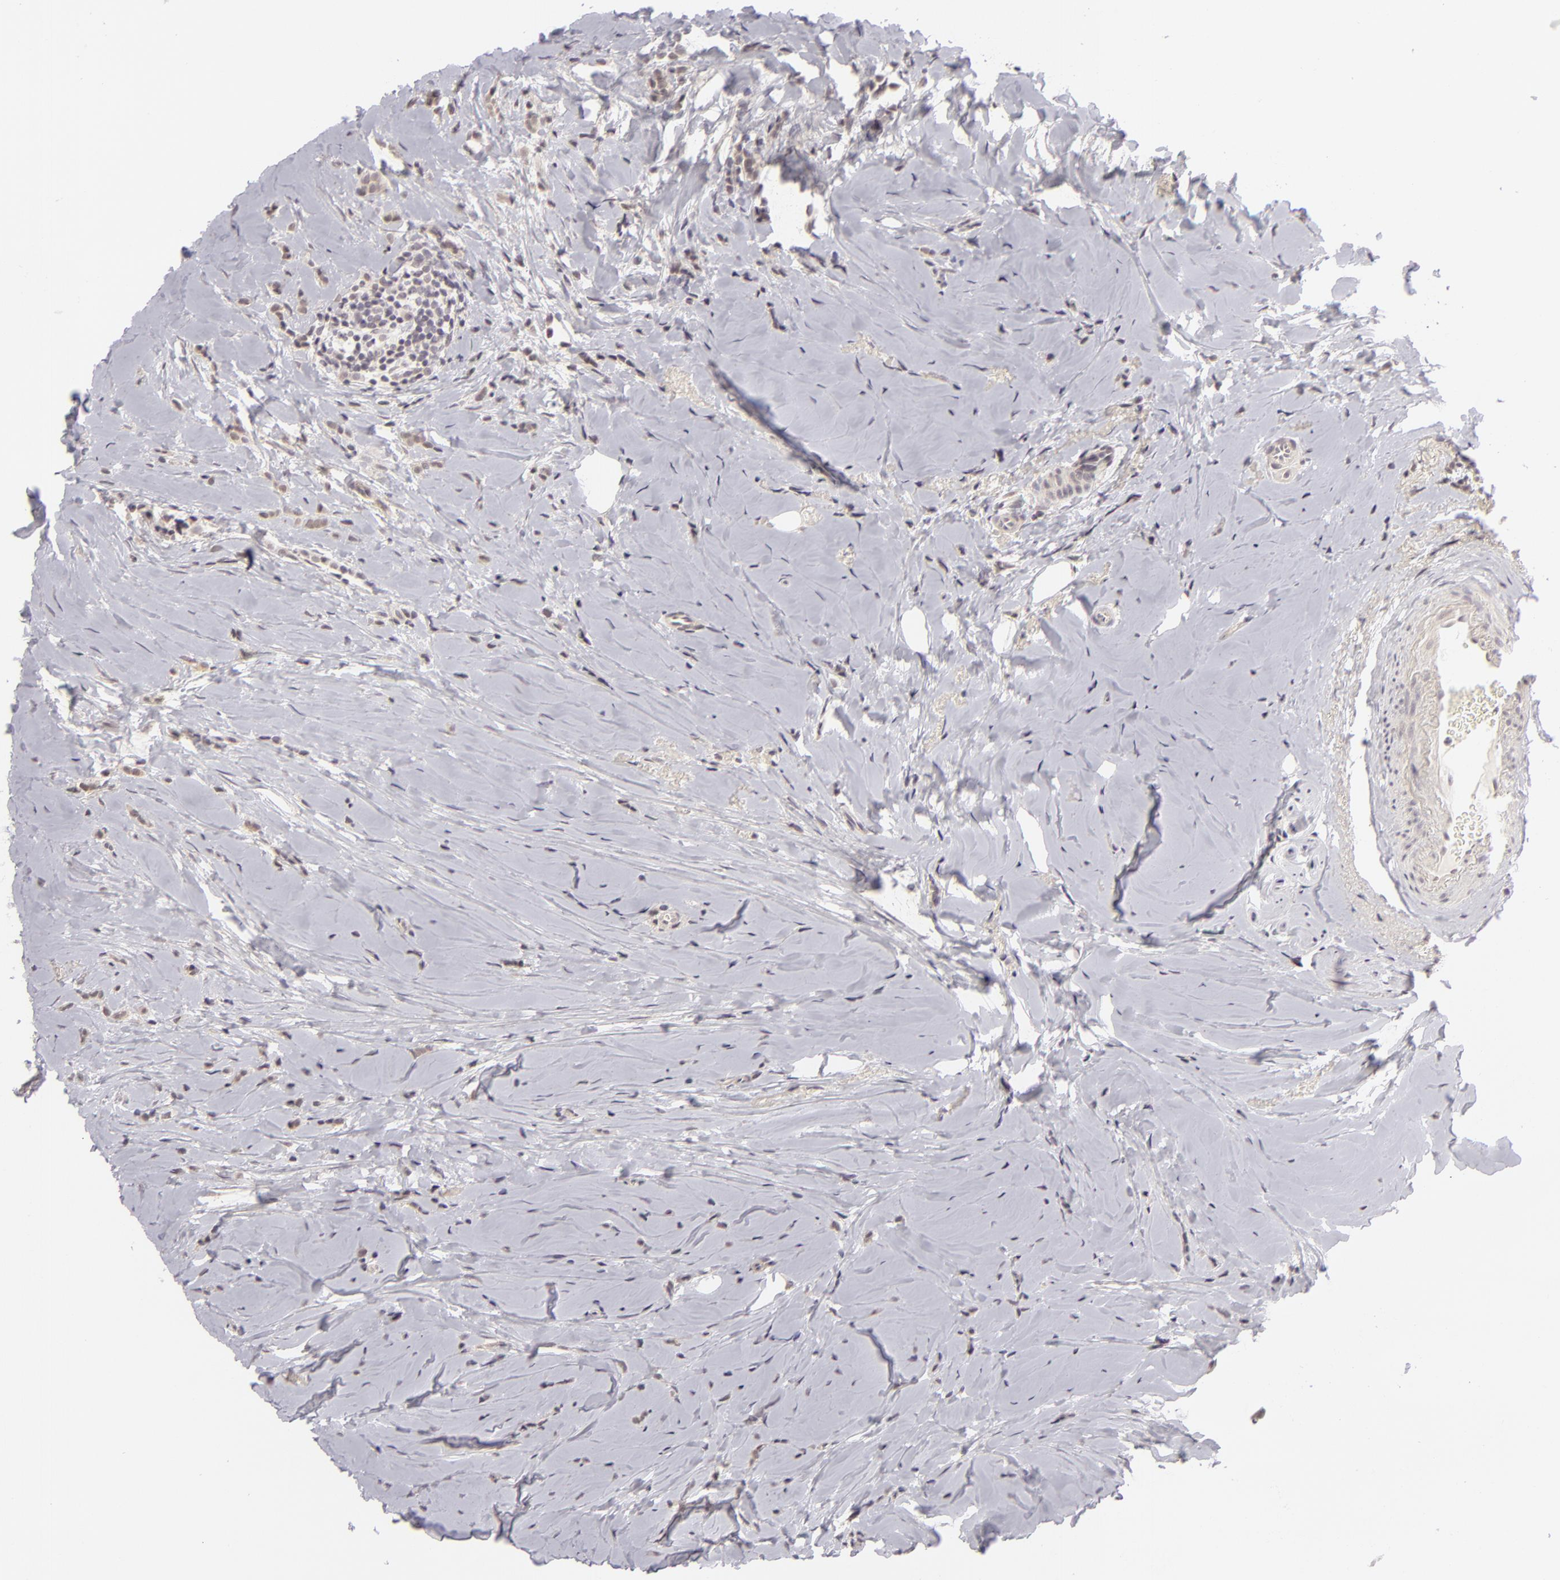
{"staining": {"intensity": "weak", "quantity": ">75%", "location": "cytoplasmic/membranous"}, "tissue": "breast cancer", "cell_type": "Tumor cells", "image_type": "cancer", "snomed": [{"axis": "morphology", "description": "Lobular carcinoma"}, {"axis": "topography", "description": "Breast"}], "caption": "A photomicrograph of breast cancer stained for a protein shows weak cytoplasmic/membranous brown staining in tumor cells.", "gene": "DLG3", "patient": {"sex": "female", "age": 64}}